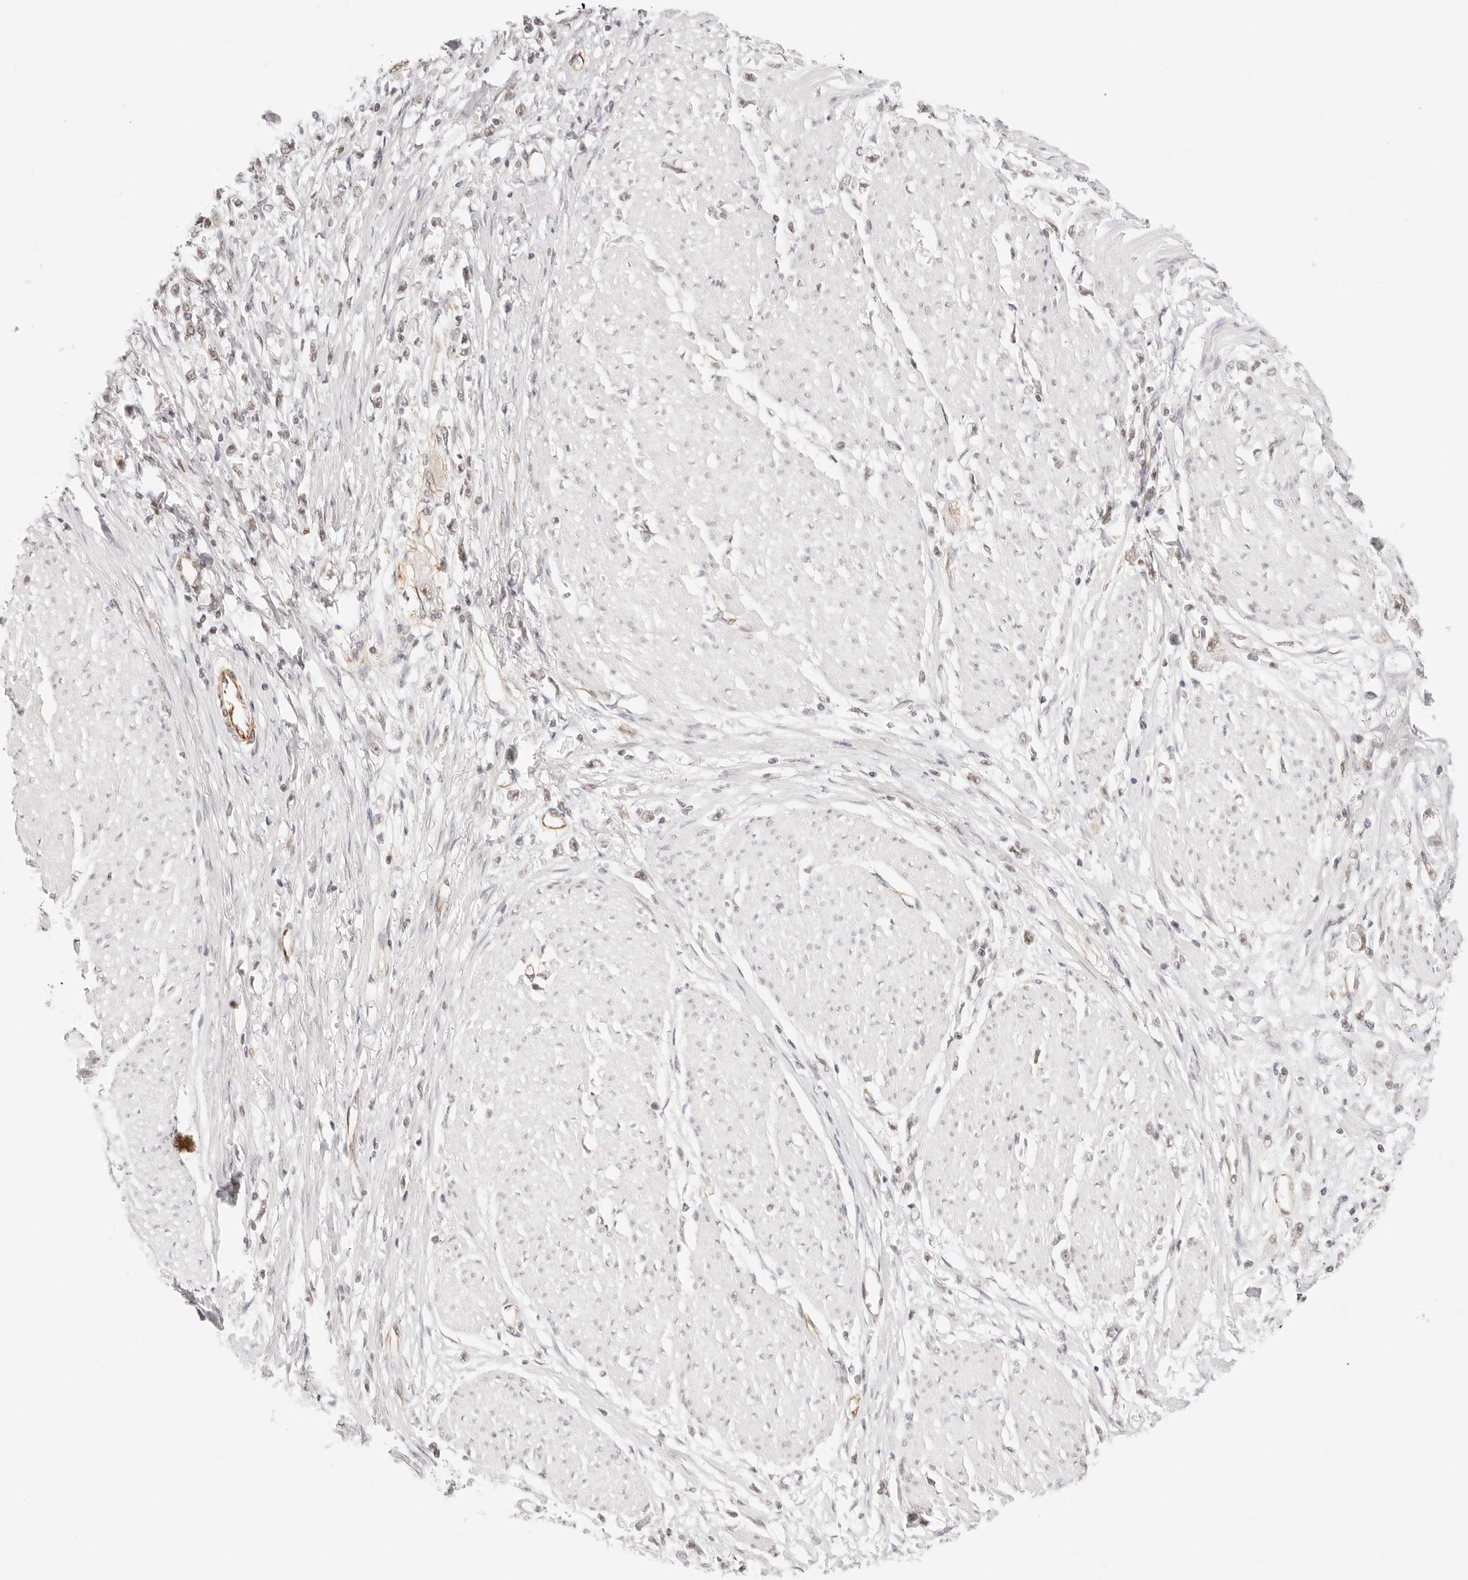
{"staining": {"intensity": "weak", "quantity": "<25%", "location": "nuclear"}, "tissue": "stomach cancer", "cell_type": "Tumor cells", "image_type": "cancer", "snomed": [{"axis": "morphology", "description": "Adenocarcinoma, NOS"}, {"axis": "topography", "description": "Stomach"}], "caption": "Stomach cancer was stained to show a protein in brown. There is no significant staining in tumor cells. (Stains: DAB immunohistochemistry (IHC) with hematoxylin counter stain, Microscopy: brightfield microscopy at high magnification).", "gene": "ZC3H11A", "patient": {"sex": "female", "age": 59}}